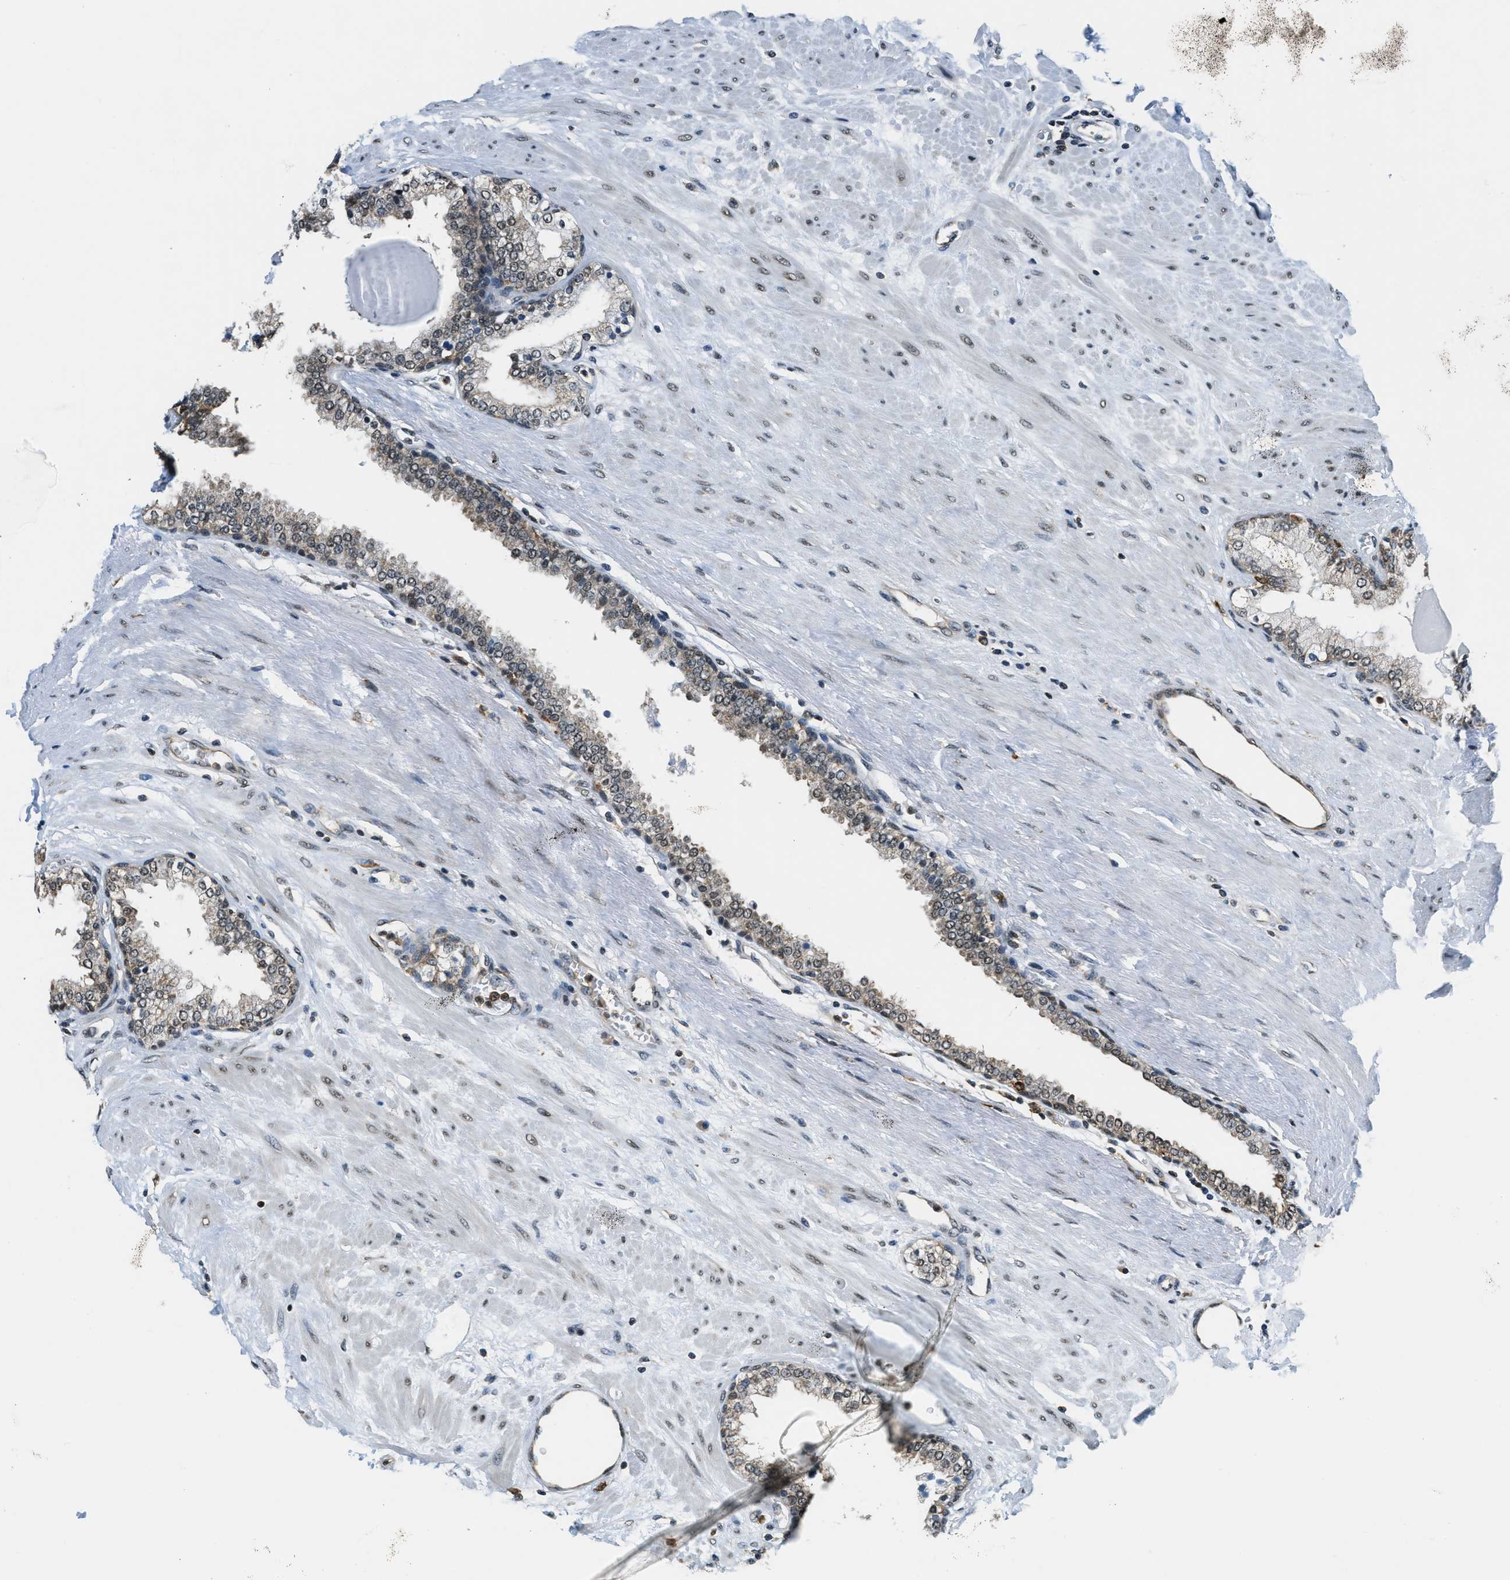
{"staining": {"intensity": "weak", "quantity": "<25%", "location": "nuclear"}, "tissue": "prostate", "cell_type": "Glandular cells", "image_type": "normal", "snomed": [{"axis": "morphology", "description": "Normal tissue, NOS"}, {"axis": "topography", "description": "Prostate"}], "caption": "Immunohistochemical staining of benign human prostate reveals no significant positivity in glandular cells.", "gene": "RAB11FIP1", "patient": {"sex": "male", "age": 51}}